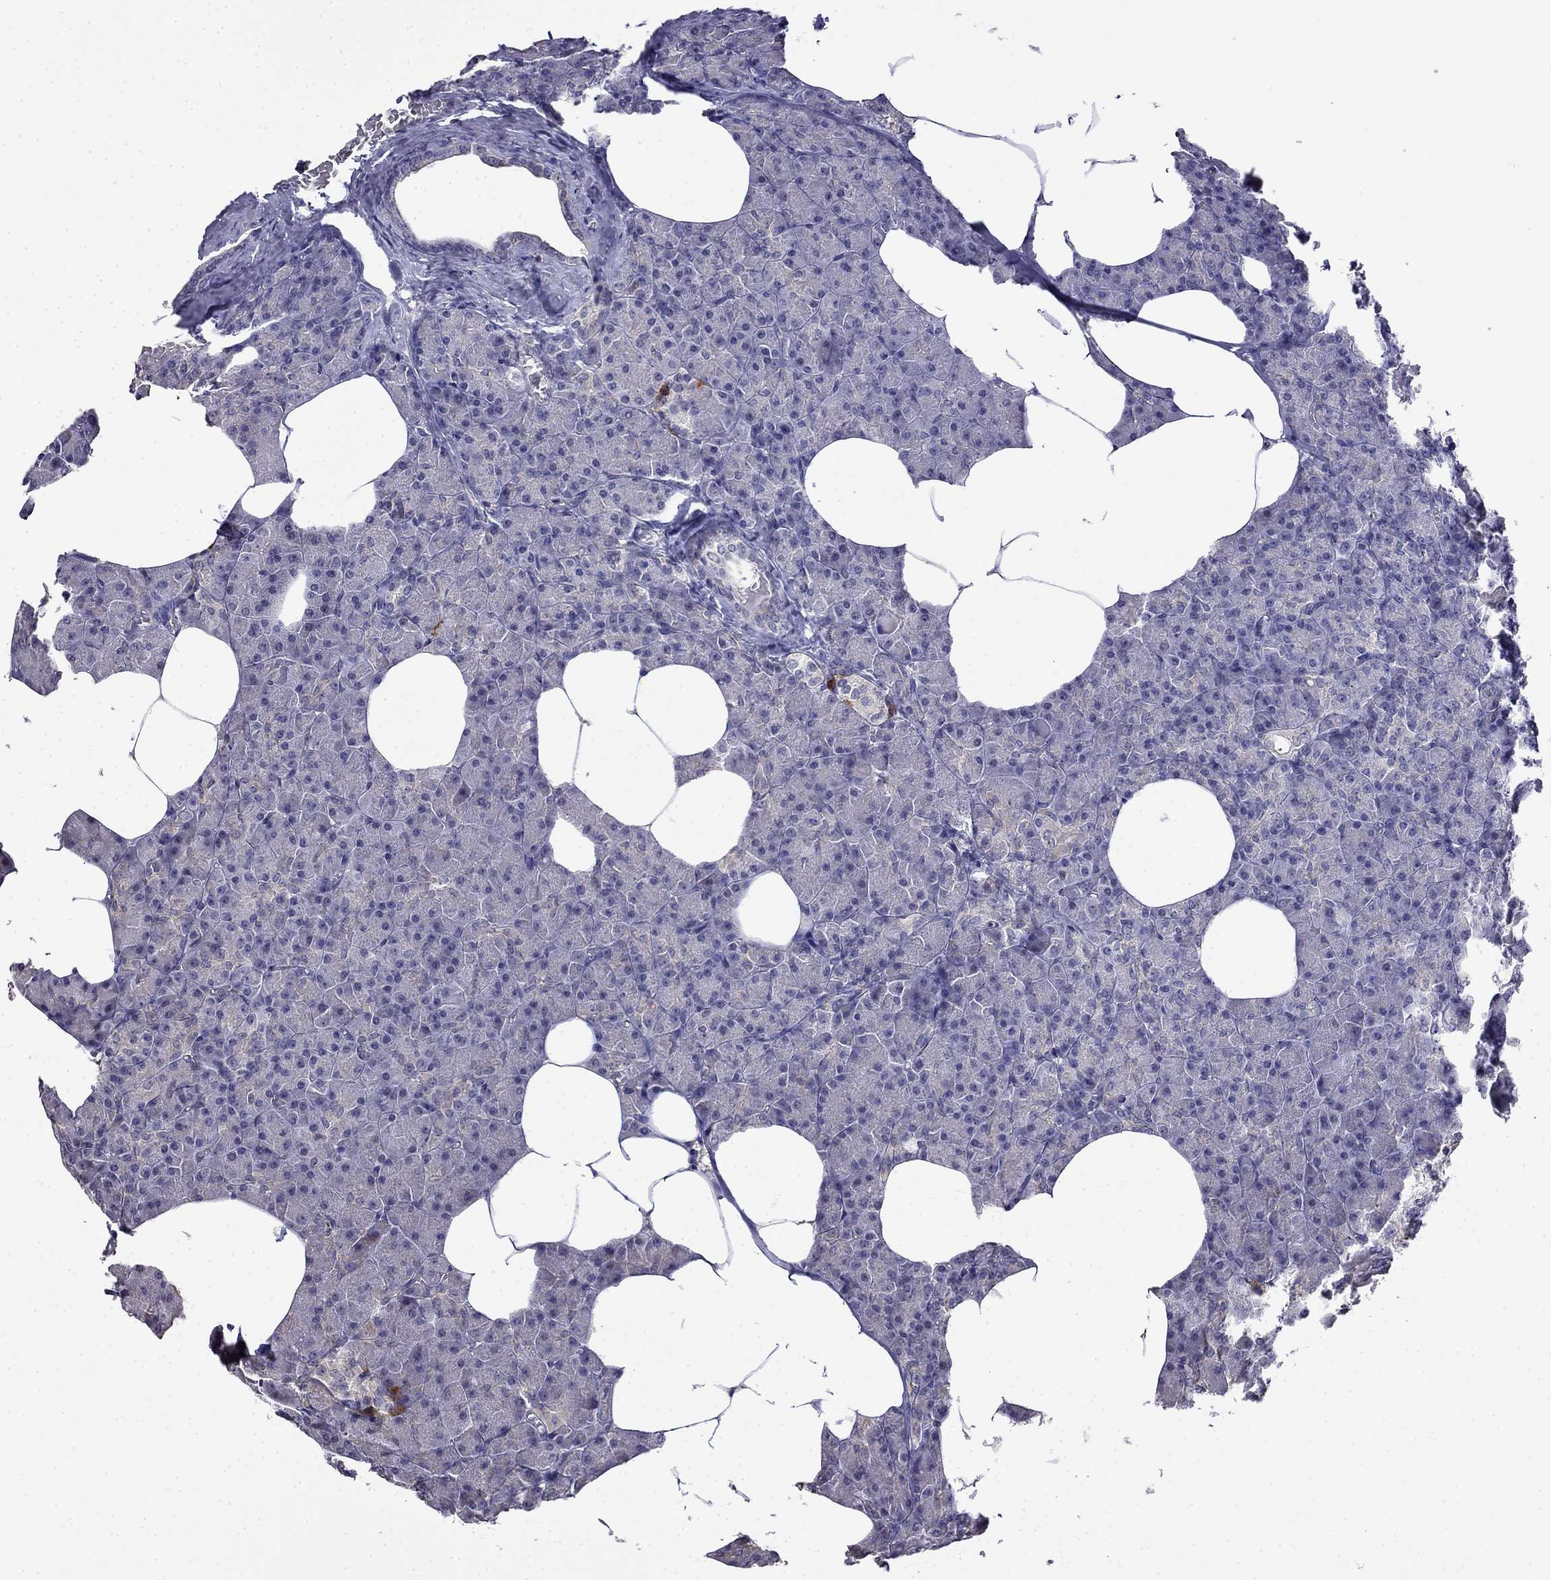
{"staining": {"intensity": "negative", "quantity": "none", "location": "none"}, "tissue": "pancreas", "cell_type": "Exocrine glandular cells", "image_type": "normal", "snomed": [{"axis": "morphology", "description": "Normal tissue, NOS"}, {"axis": "topography", "description": "Pancreas"}], "caption": "Immunohistochemistry of unremarkable pancreas demonstrates no staining in exocrine glandular cells. (DAB (3,3'-diaminobenzidine) immunohistochemistry (IHC) with hematoxylin counter stain).", "gene": "GUCA1B", "patient": {"sex": "female", "age": 45}}